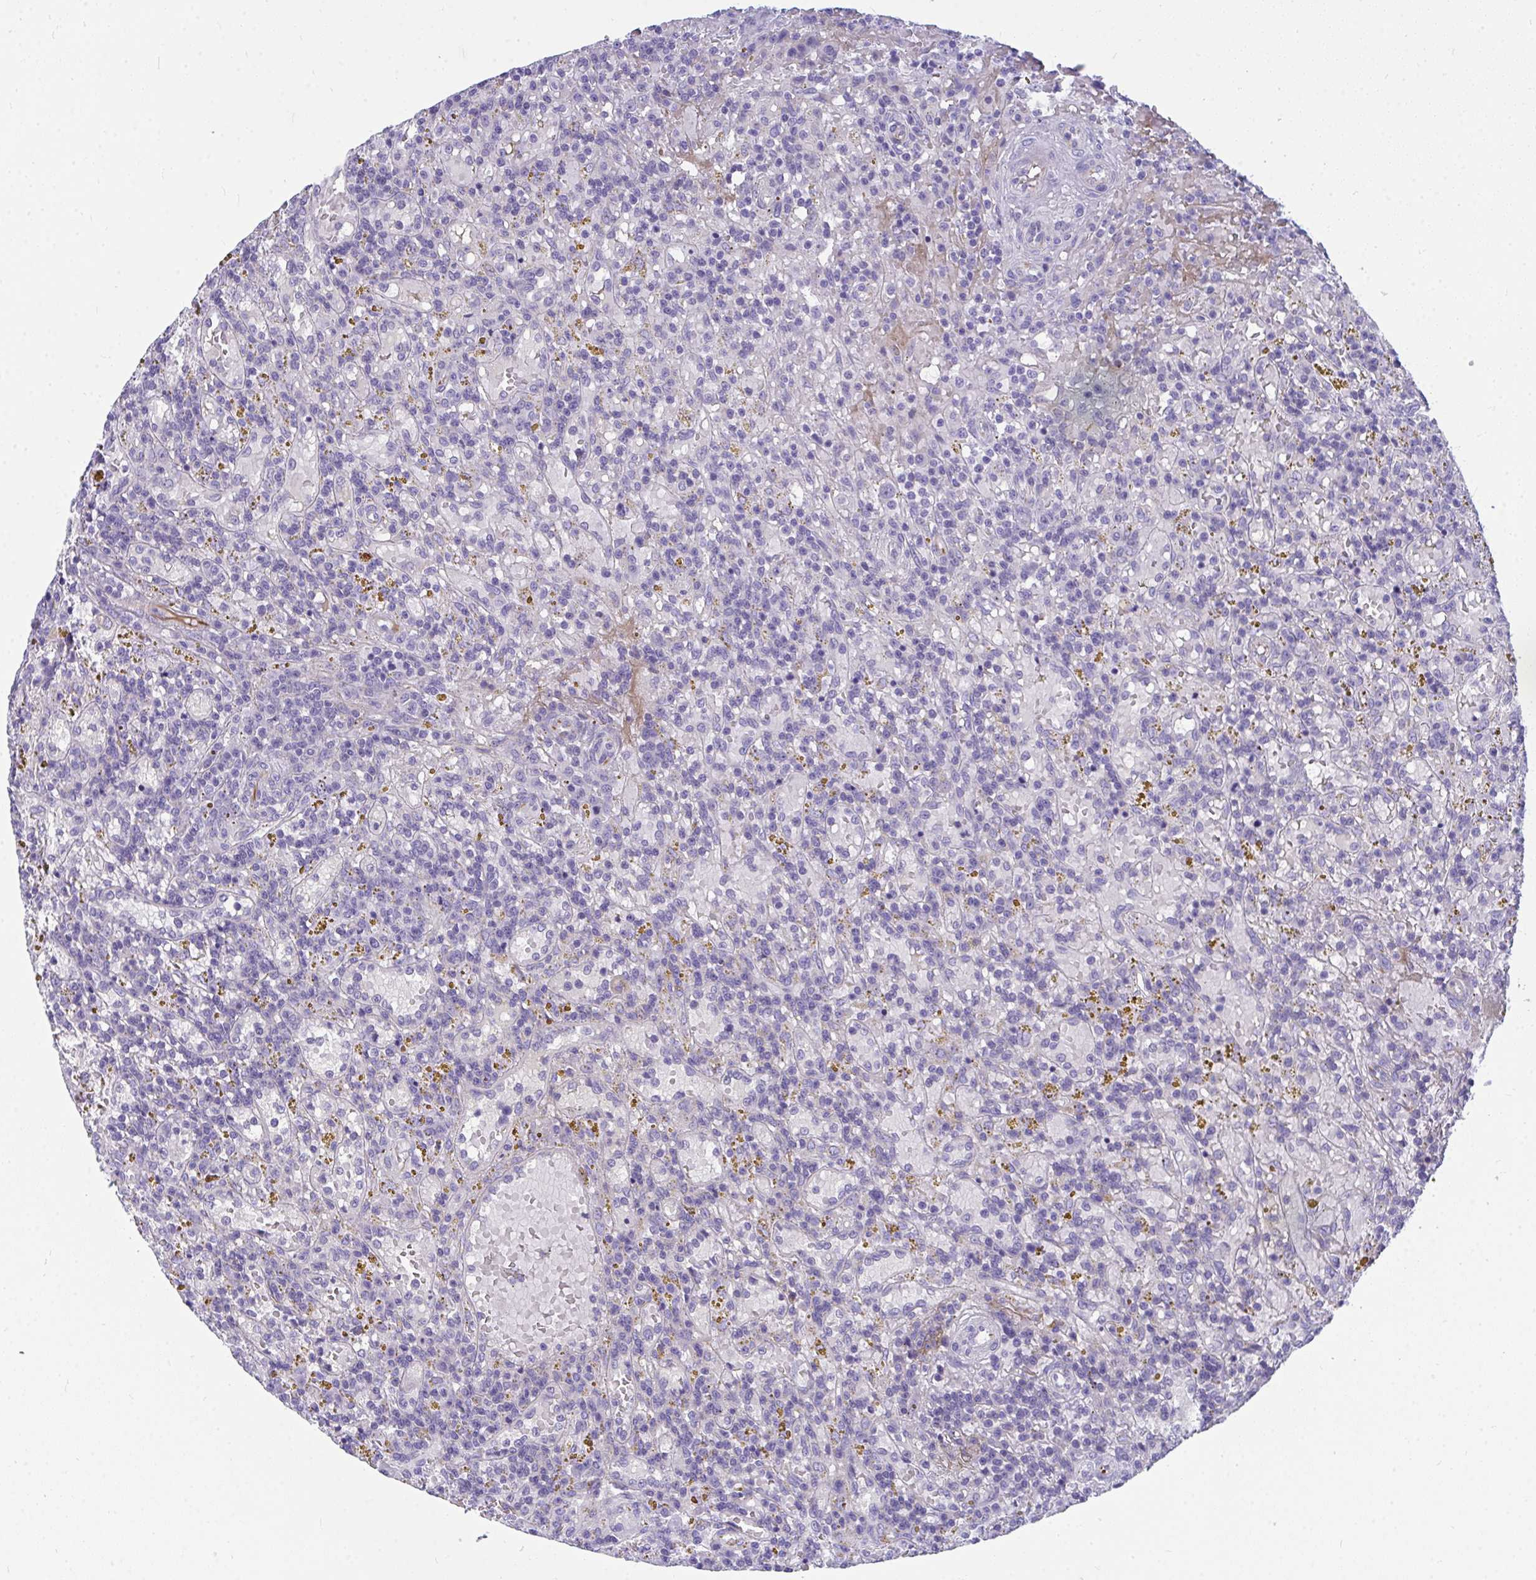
{"staining": {"intensity": "negative", "quantity": "none", "location": "none"}, "tissue": "lymphoma", "cell_type": "Tumor cells", "image_type": "cancer", "snomed": [{"axis": "morphology", "description": "Malignant lymphoma, non-Hodgkin's type, Low grade"}, {"axis": "topography", "description": "Spleen"}], "caption": "A high-resolution histopathology image shows IHC staining of lymphoma, which displays no significant positivity in tumor cells.", "gene": "TSBP1", "patient": {"sex": "female", "age": 65}}